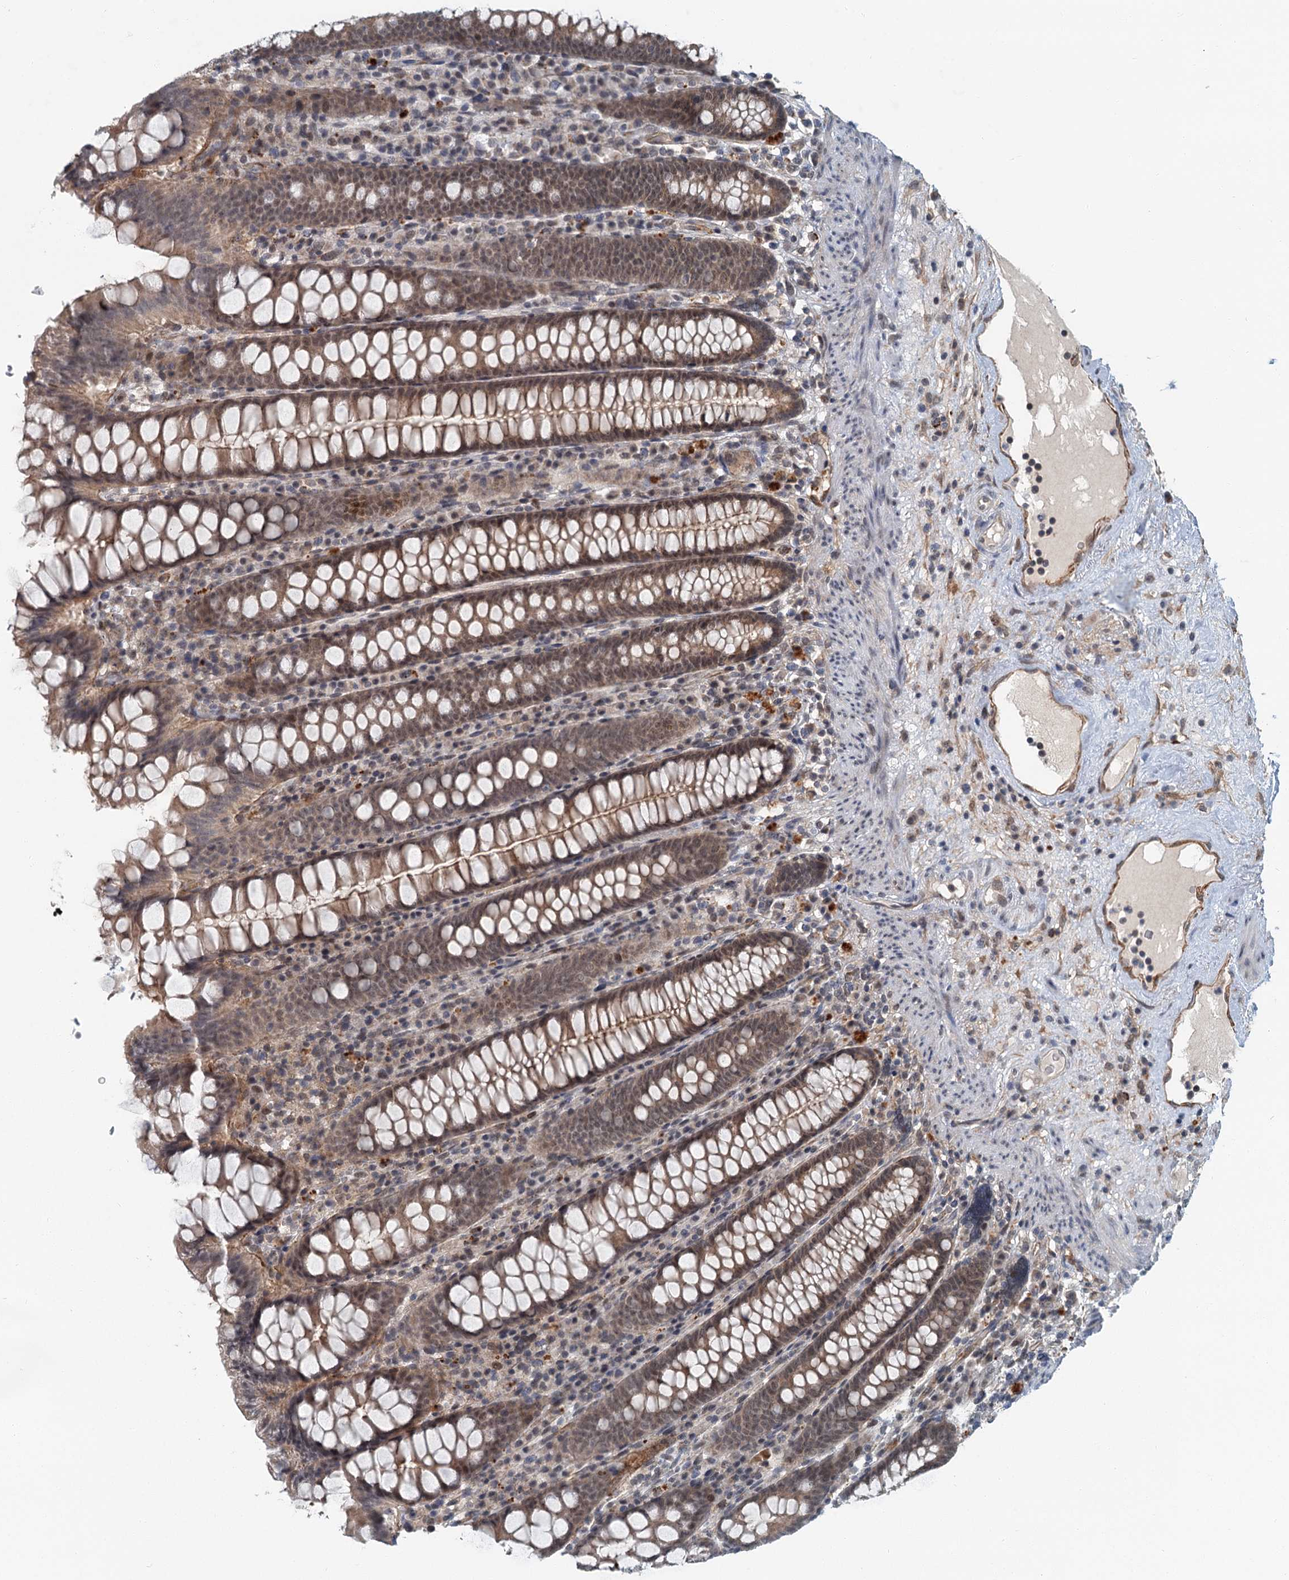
{"staining": {"intensity": "moderate", "quantity": ">75%", "location": "cytoplasmic/membranous"}, "tissue": "colon", "cell_type": "Endothelial cells", "image_type": "normal", "snomed": [{"axis": "morphology", "description": "Normal tissue, NOS"}, {"axis": "topography", "description": "Colon"}], "caption": "High-magnification brightfield microscopy of unremarkable colon stained with DAB (brown) and counterstained with hematoxylin (blue). endothelial cells exhibit moderate cytoplasmic/membranous expression is present in about>75% of cells.", "gene": "TAS2R42", "patient": {"sex": "female", "age": 79}}